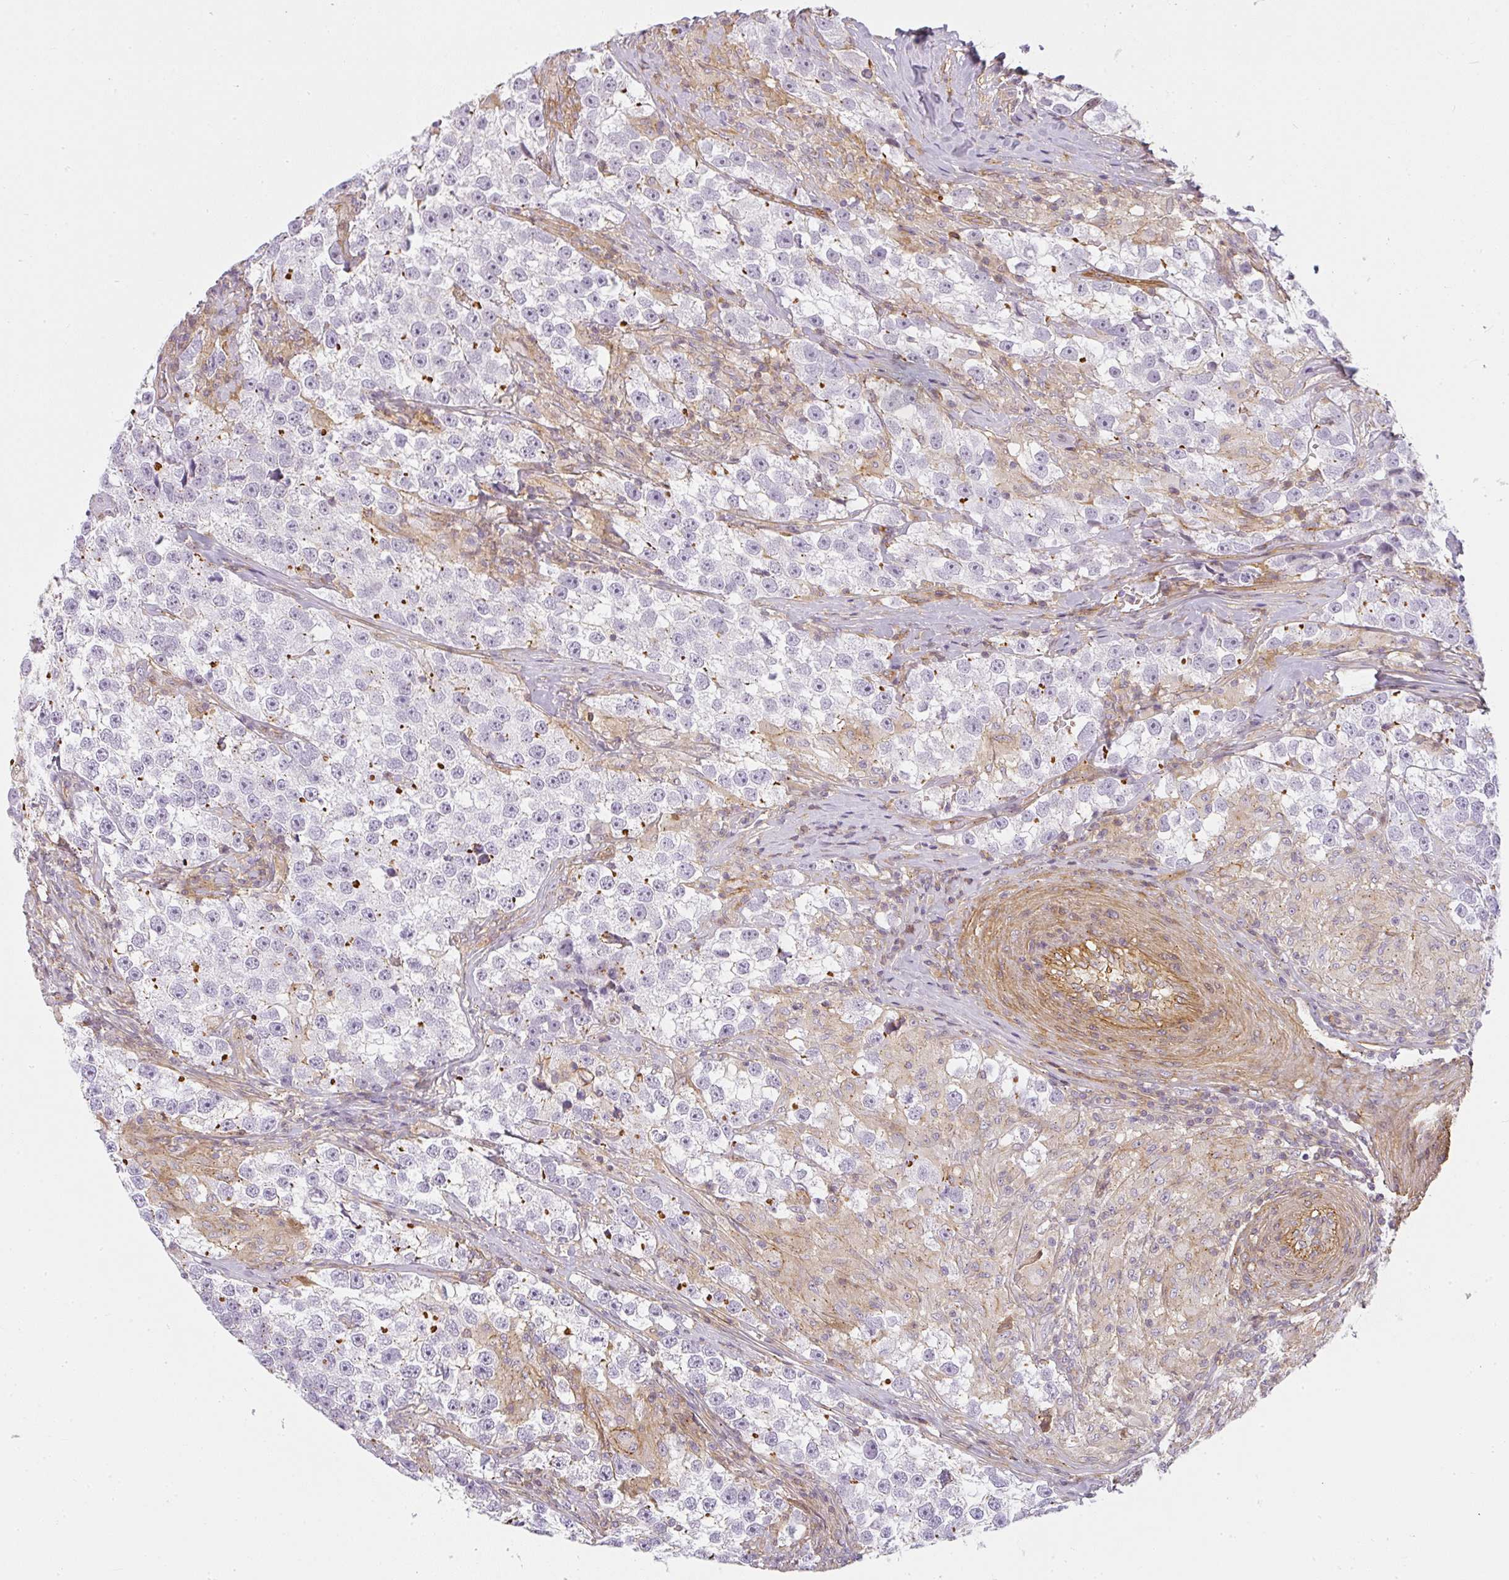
{"staining": {"intensity": "negative", "quantity": "none", "location": "none"}, "tissue": "testis cancer", "cell_type": "Tumor cells", "image_type": "cancer", "snomed": [{"axis": "morphology", "description": "Seminoma, NOS"}, {"axis": "topography", "description": "Testis"}], "caption": "This is a photomicrograph of immunohistochemistry staining of testis seminoma, which shows no positivity in tumor cells. (DAB (3,3'-diaminobenzidine) IHC with hematoxylin counter stain).", "gene": "SULF1", "patient": {"sex": "male", "age": 46}}